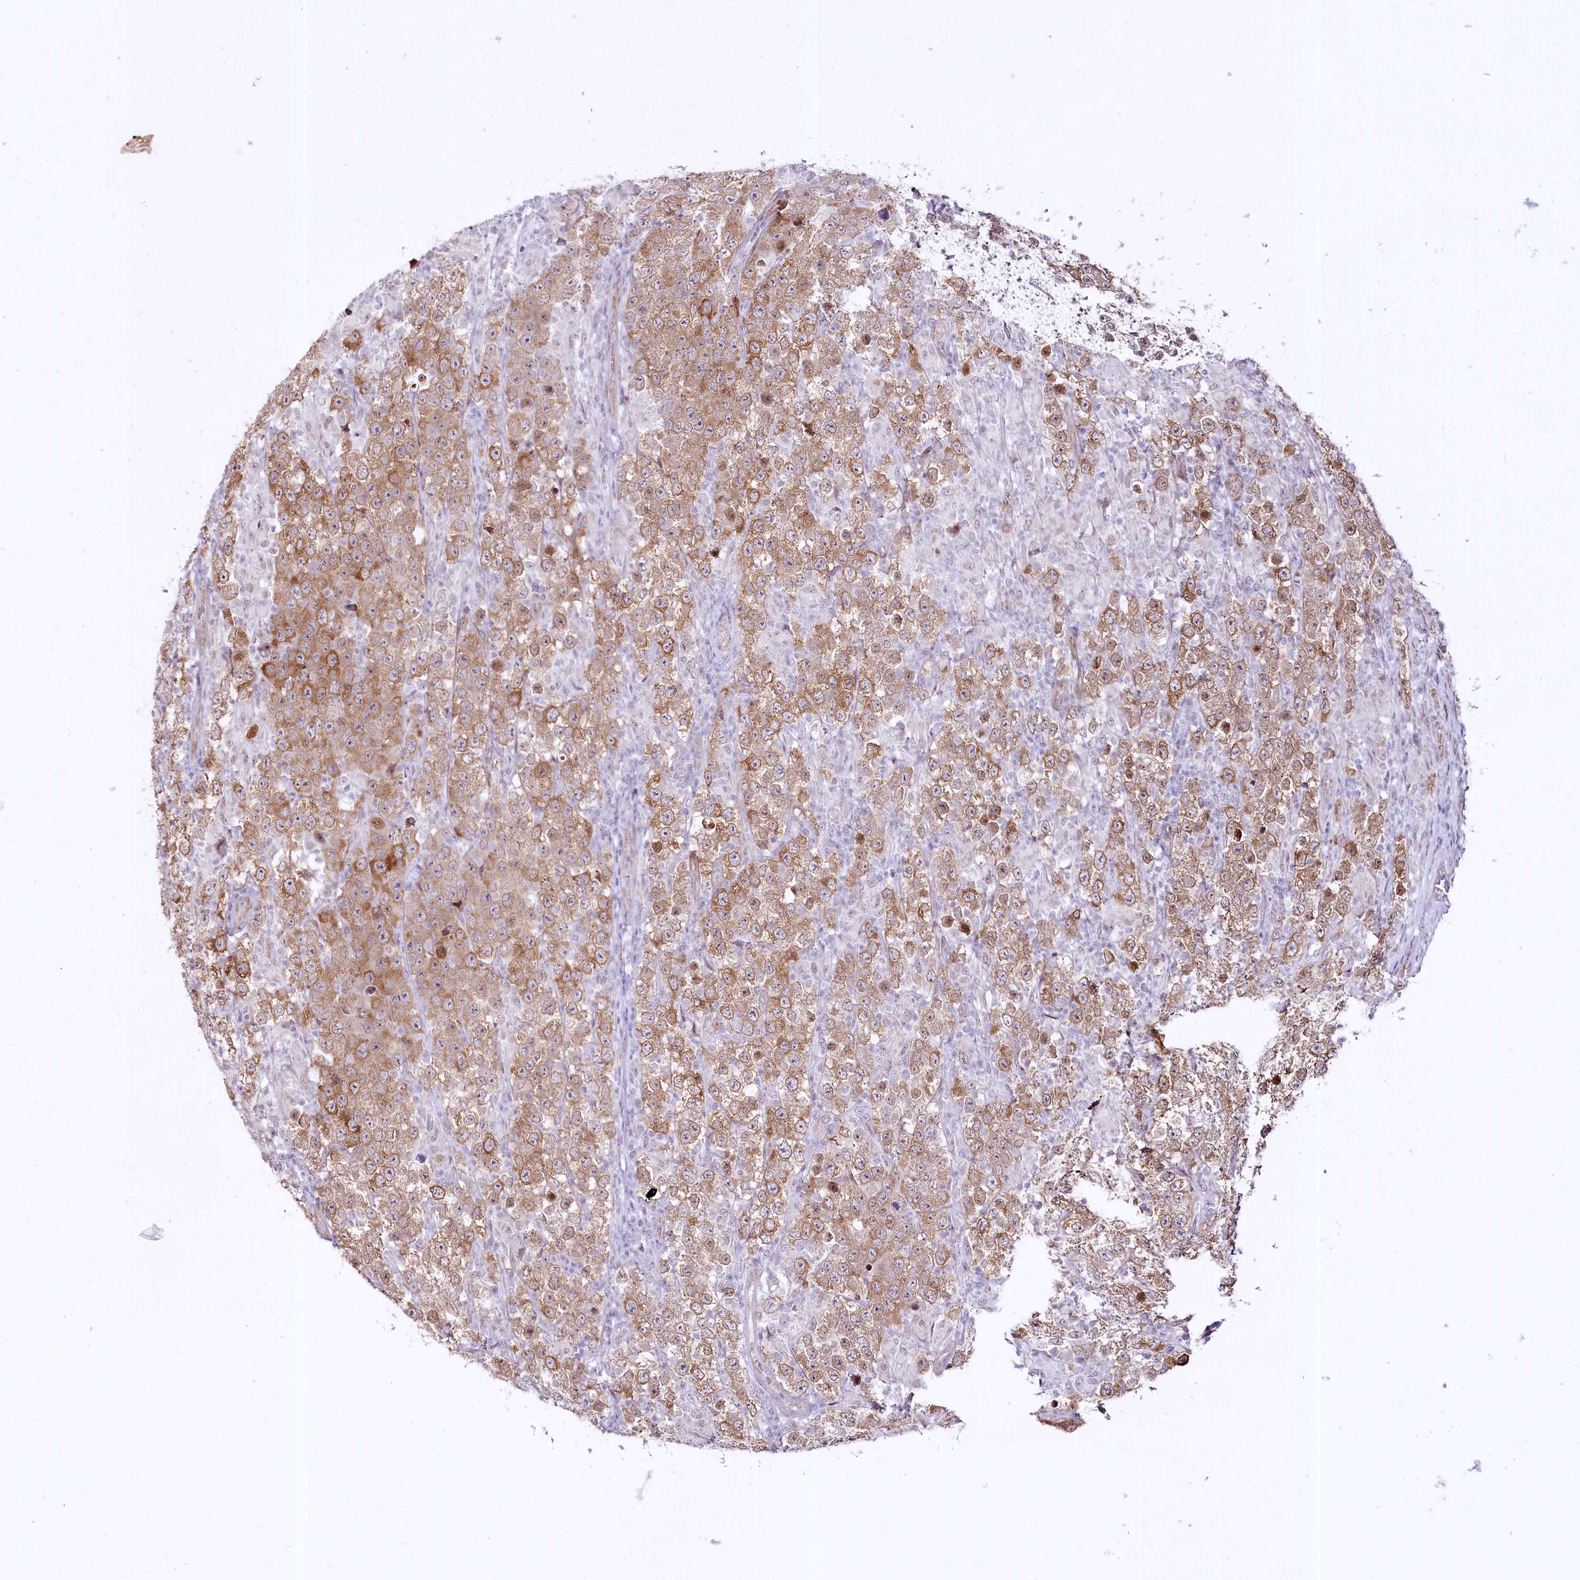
{"staining": {"intensity": "moderate", "quantity": ">75%", "location": "cytoplasmic/membranous"}, "tissue": "testis cancer", "cell_type": "Tumor cells", "image_type": "cancer", "snomed": [{"axis": "morphology", "description": "Normal tissue, NOS"}, {"axis": "morphology", "description": "Urothelial carcinoma, High grade"}, {"axis": "morphology", "description": "Seminoma, NOS"}, {"axis": "morphology", "description": "Carcinoma, Embryonal, NOS"}, {"axis": "topography", "description": "Urinary bladder"}, {"axis": "topography", "description": "Testis"}], "caption": "A medium amount of moderate cytoplasmic/membranous staining is seen in approximately >75% of tumor cells in testis cancer tissue.", "gene": "YBX3", "patient": {"sex": "male", "age": 41}}